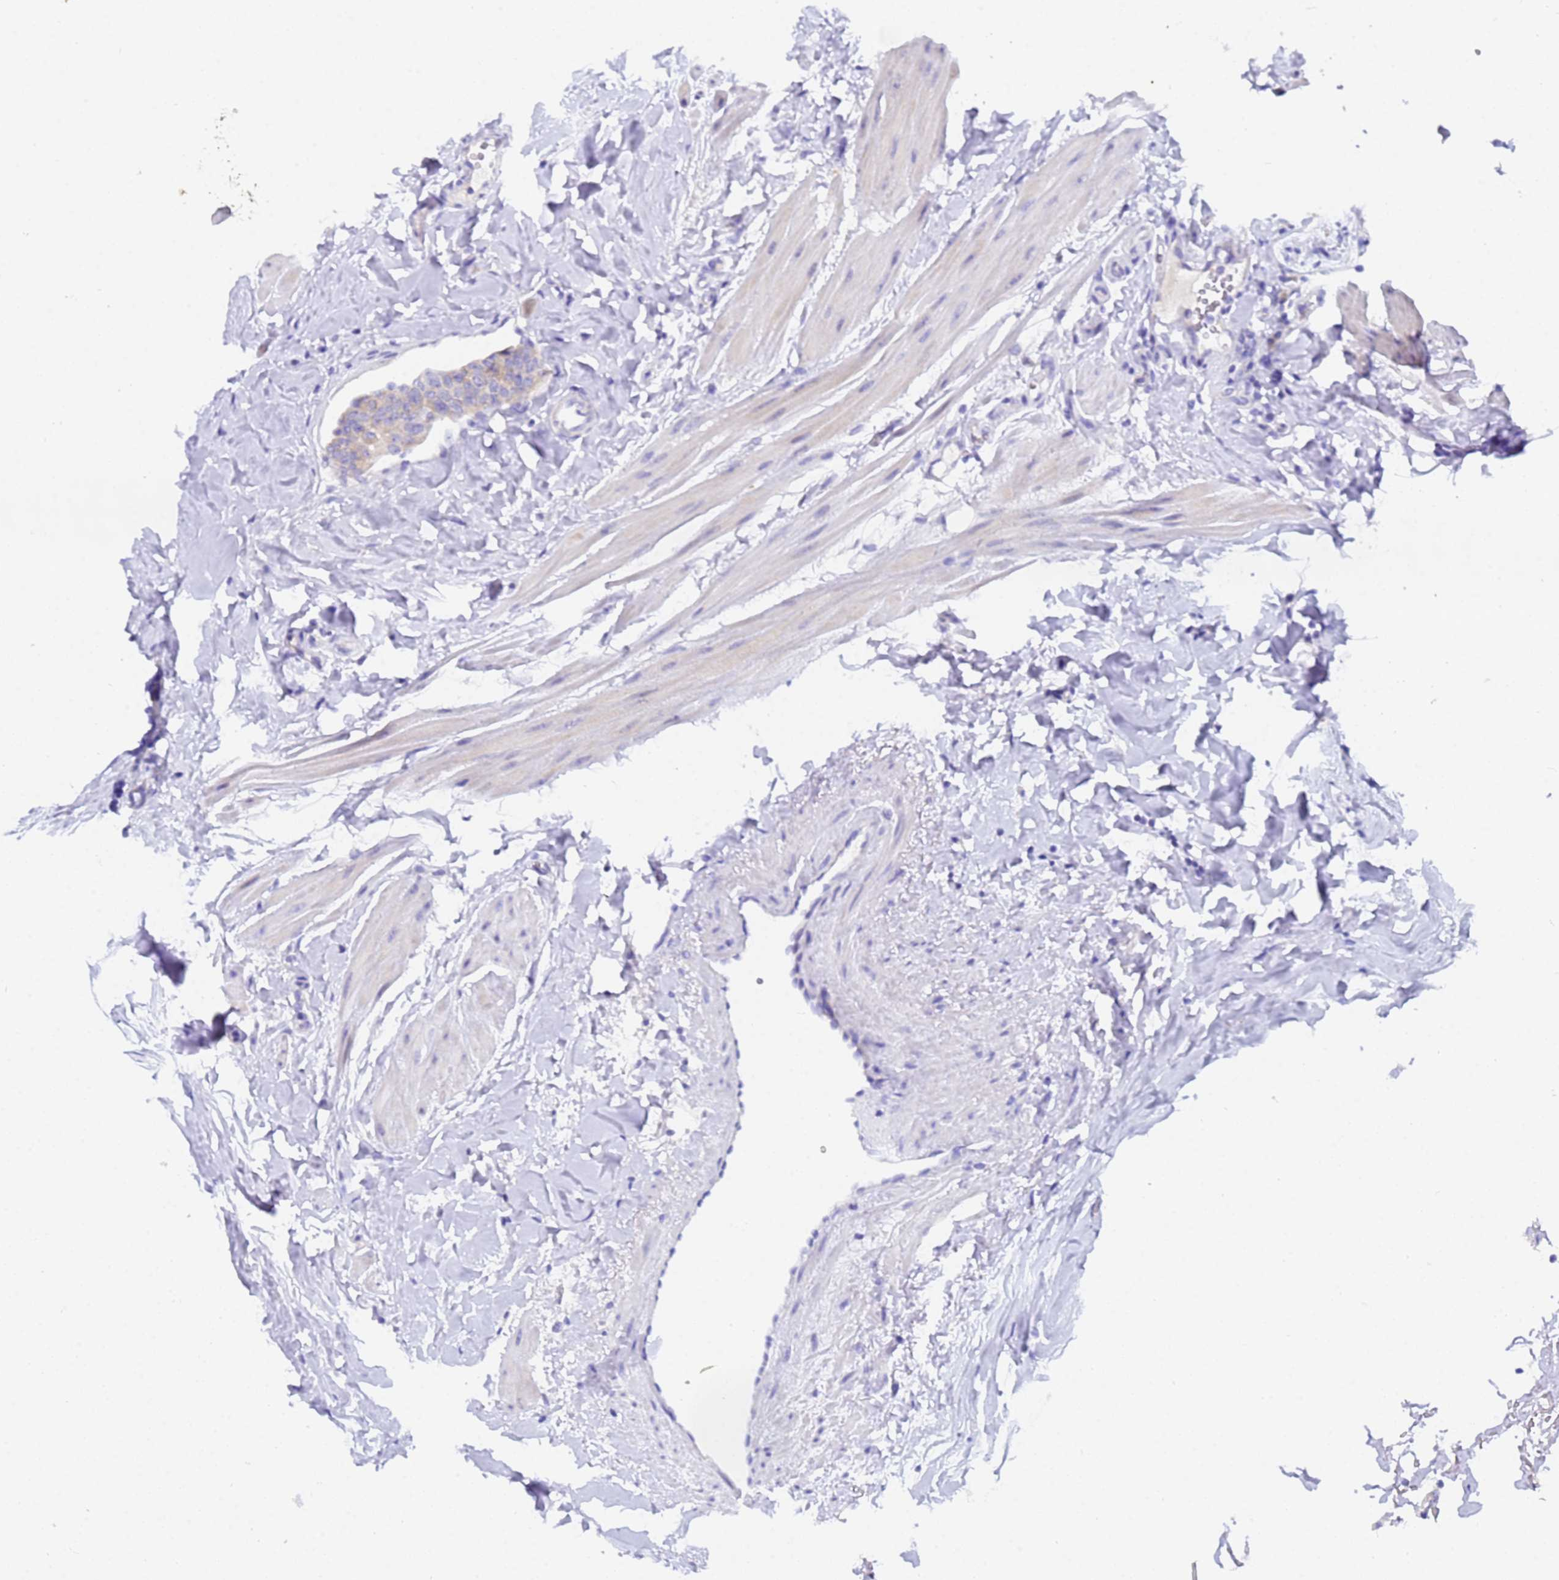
{"staining": {"intensity": "negative", "quantity": "none", "location": "none"}, "tissue": "breast cancer", "cell_type": "Tumor cells", "image_type": "cancer", "snomed": [{"axis": "morphology", "description": "Duct carcinoma"}, {"axis": "topography", "description": "Breast"}], "caption": "This is a image of IHC staining of breast intraductal carcinoma, which shows no positivity in tumor cells. (DAB (3,3'-diaminobenzidine) IHC visualized using brightfield microscopy, high magnification).", "gene": "UBE2O", "patient": {"sex": "female", "age": 40}}